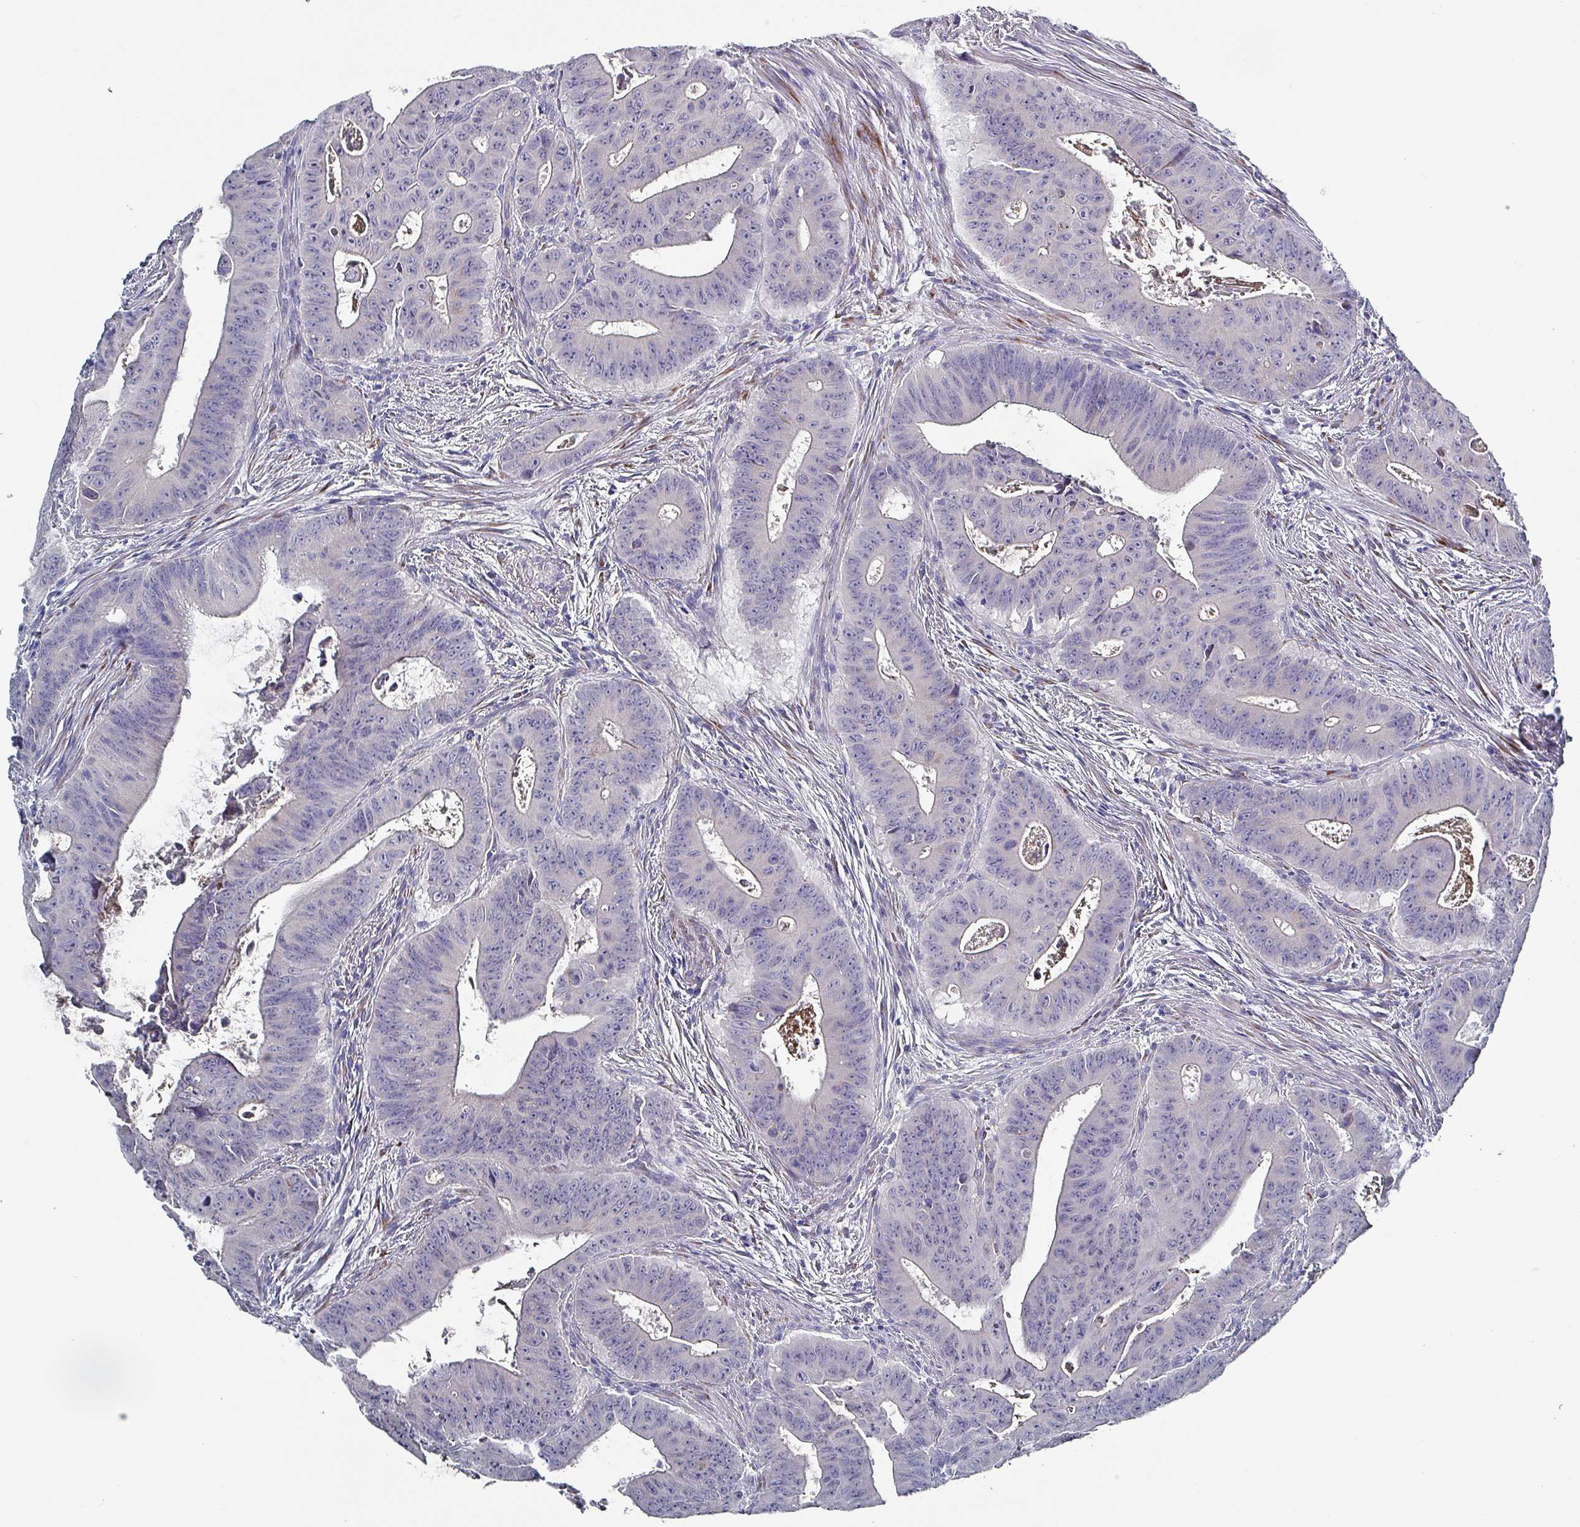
{"staining": {"intensity": "negative", "quantity": "none", "location": "none"}, "tissue": "colorectal cancer", "cell_type": "Tumor cells", "image_type": "cancer", "snomed": [{"axis": "morphology", "description": "Adenocarcinoma, NOS"}, {"axis": "topography", "description": "Rectum"}], "caption": "Adenocarcinoma (colorectal) was stained to show a protein in brown. There is no significant positivity in tumor cells.", "gene": "DRD5", "patient": {"sex": "female", "age": 75}}